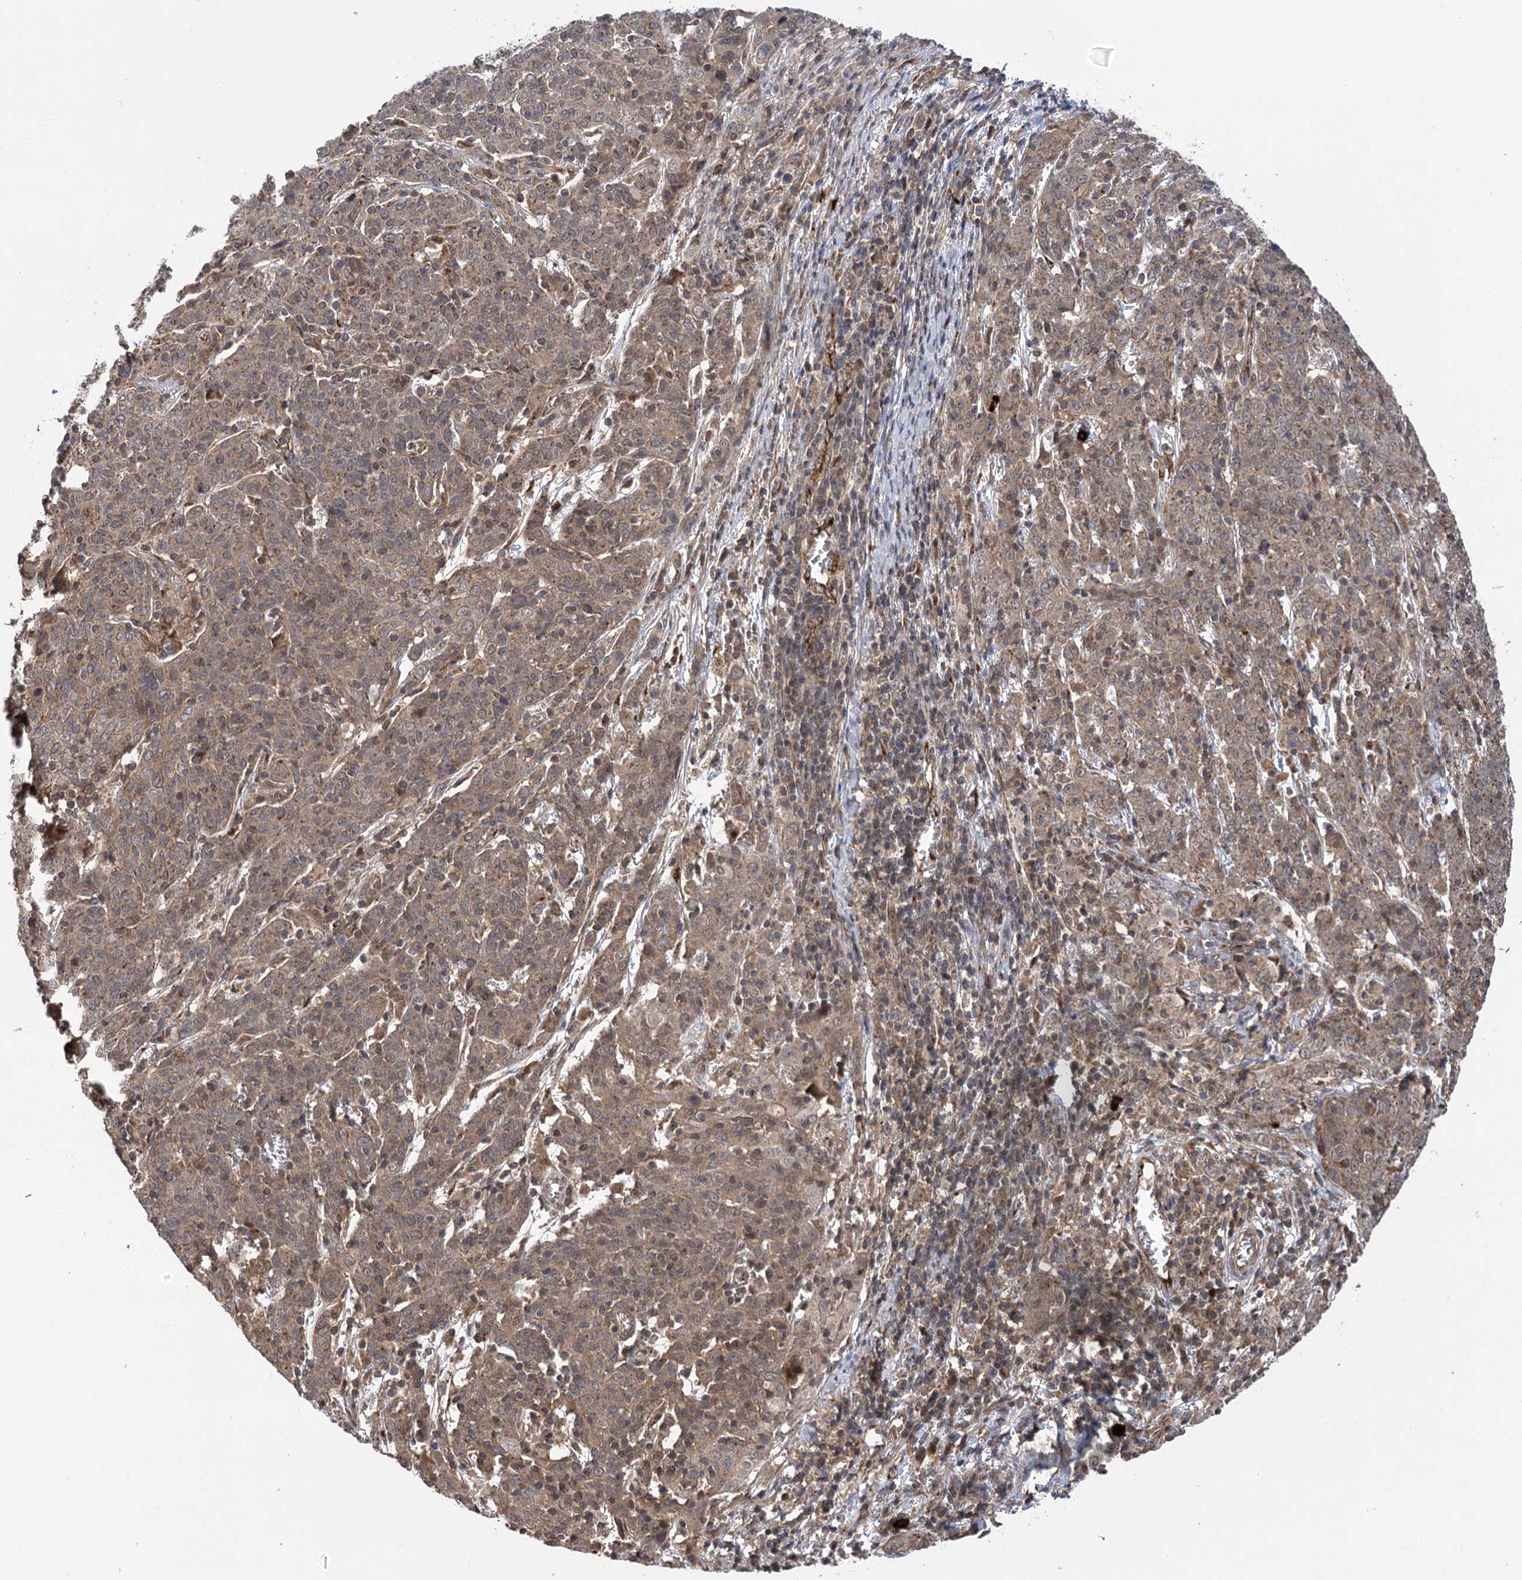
{"staining": {"intensity": "moderate", "quantity": "25%-75%", "location": "cytoplasmic/membranous"}, "tissue": "cervical cancer", "cell_type": "Tumor cells", "image_type": "cancer", "snomed": [{"axis": "morphology", "description": "Squamous cell carcinoma, NOS"}, {"axis": "topography", "description": "Cervix"}], "caption": "The image shows immunohistochemical staining of cervical cancer (squamous cell carcinoma). There is moderate cytoplasmic/membranous staining is appreciated in approximately 25%-75% of tumor cells.", "gene": "CARD19", "patient": {"sex": "female", "age": 67}}